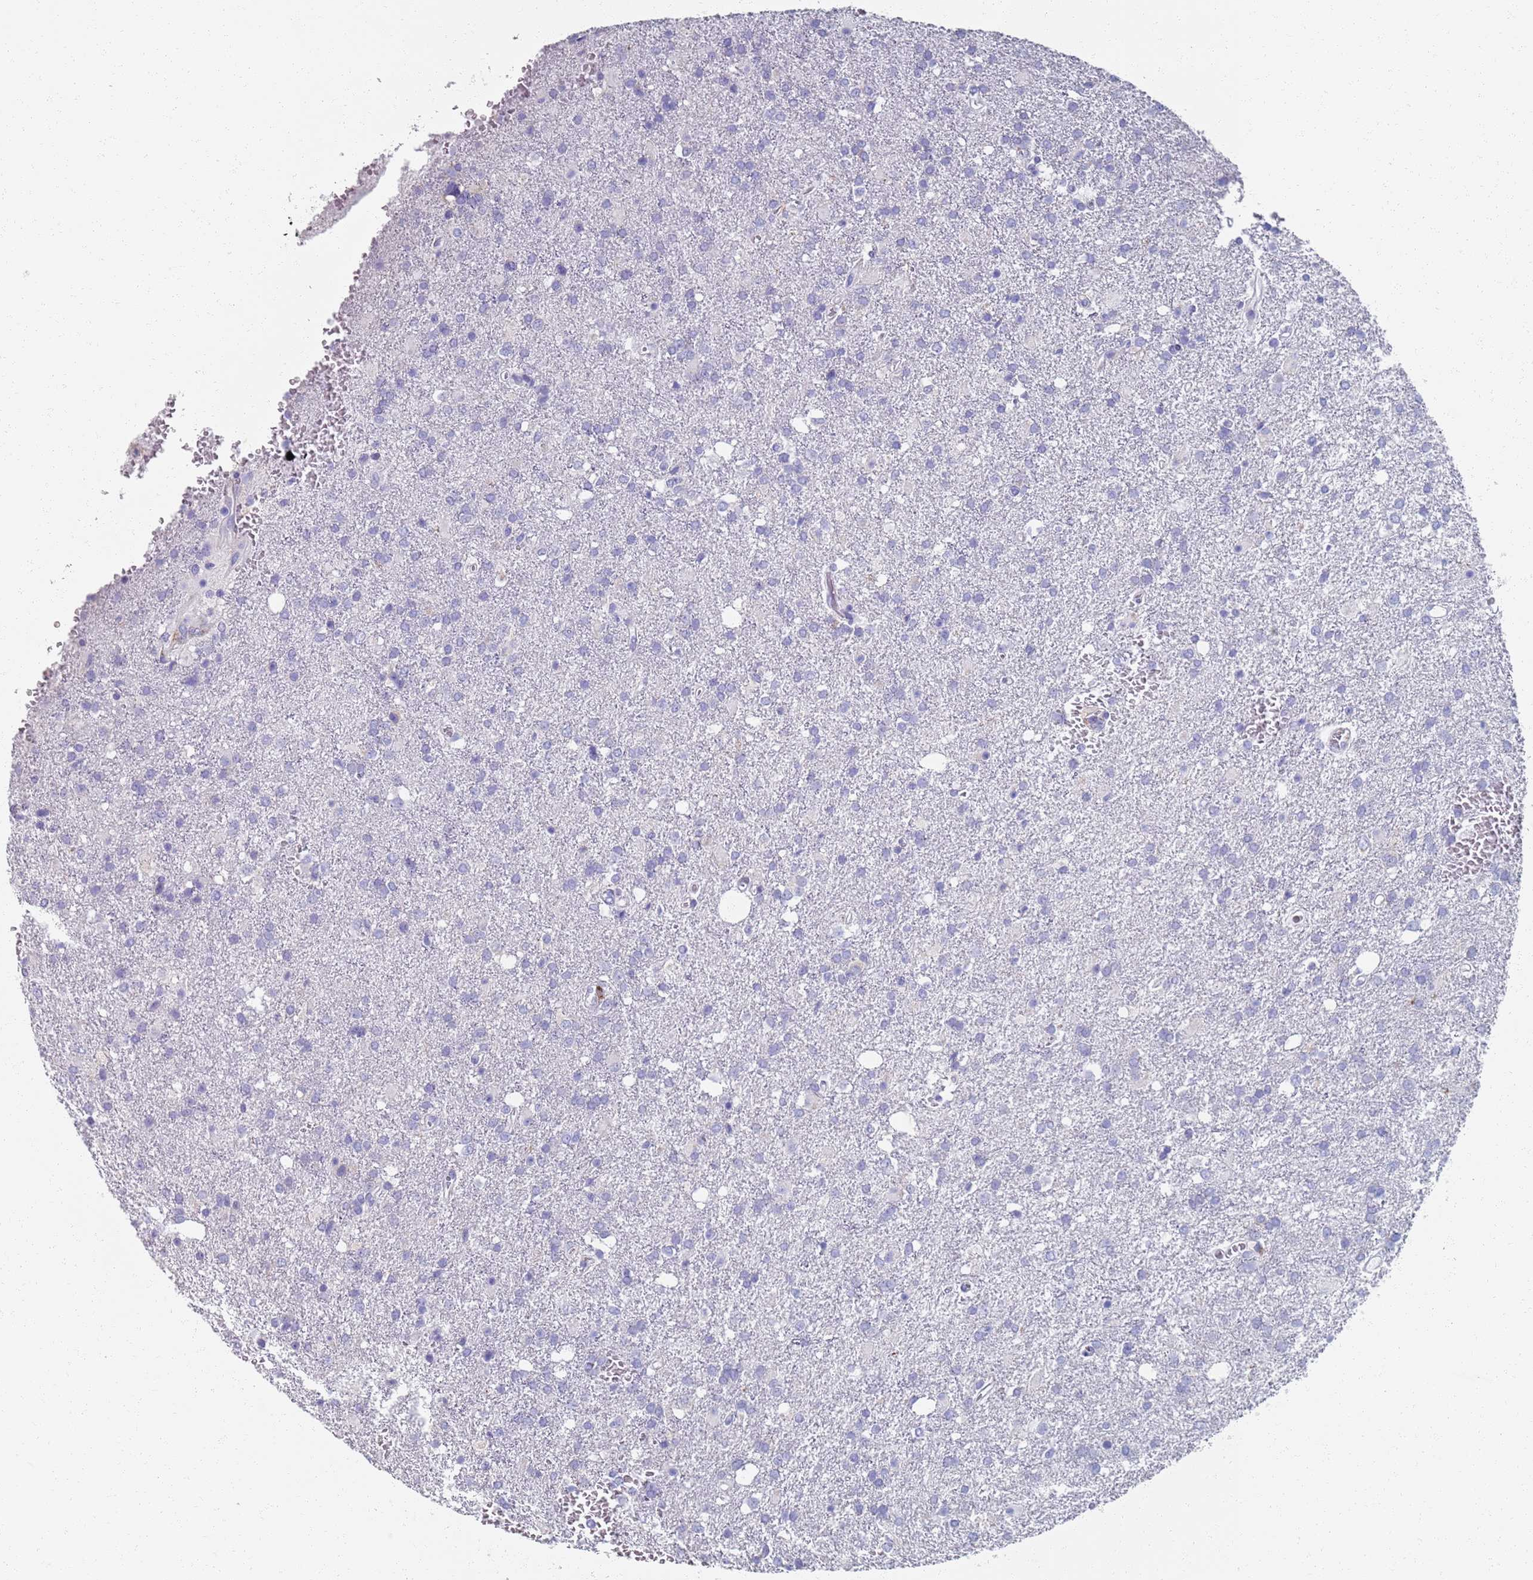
{"staining": {"intensity": "negative", "quantity": "none", "location": "none"}, "tissue": "glioma", "cell_type": "Tumor cells", "image_type": "cancer", "snomed": [{"axis": "morphology", "description": "Glioma, malignant, High grade"}, {"axis": "topography", "description": "Brain"}], "caption": "Immunohistochemical staining of human malignant high-grade glioma shows no significant positivity in tumor cells.", "gene": "PLOD1", "patient": {"sex": "female", "age": 74}}